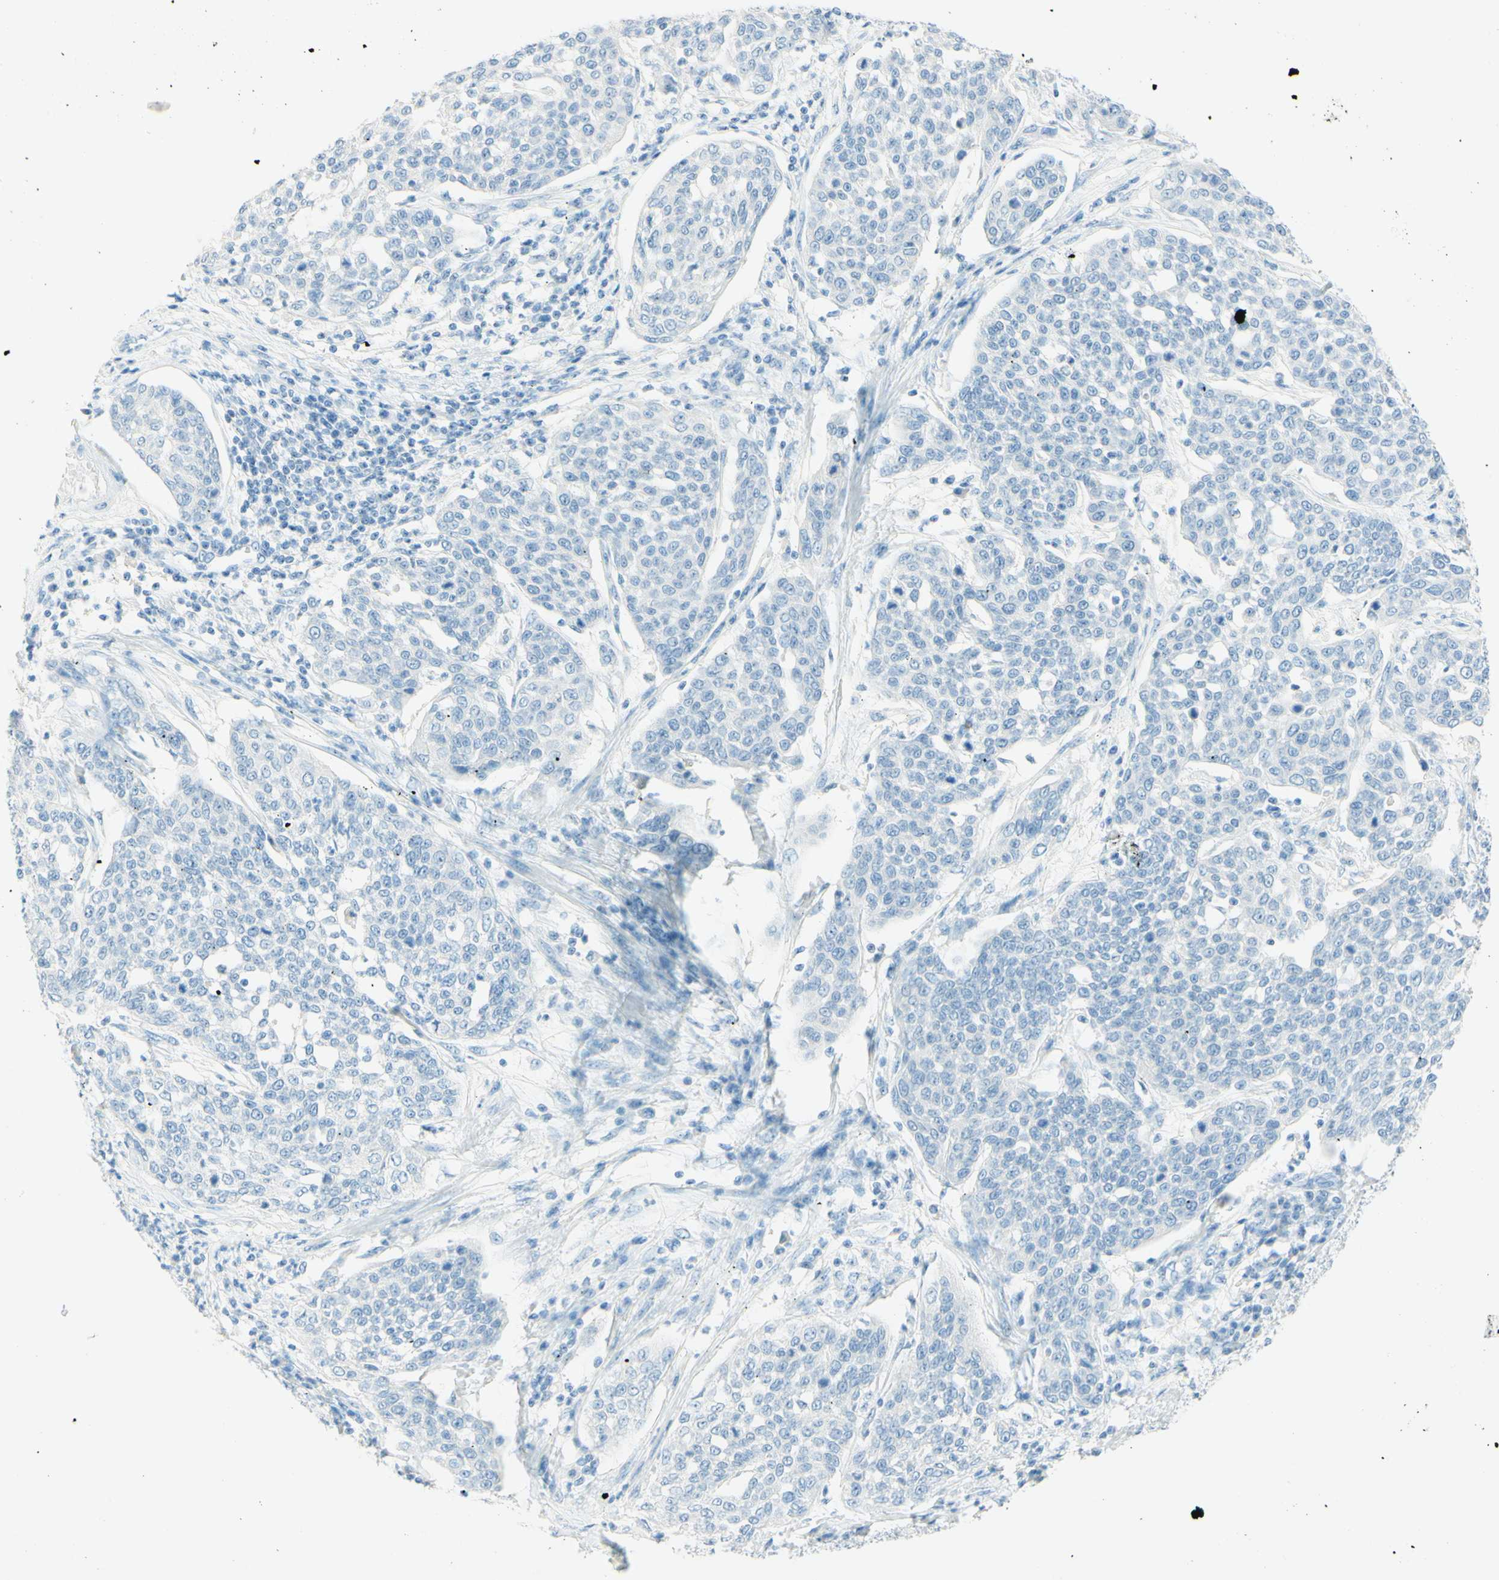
{"staining": {"intensity": "negative", "quantity": "none", "location": "none"}, "tissue": "cervical cancer", "cell_type": "Tumor cells", "image_type": "cancer", "snomed": [{"axis": "morphology", "description": "Squamous cell carcinoma, NOS"}, {"axis": "topography", "description": "Cervix"}], "caption": "This micrograph is of cervical cancer stained with immunohistochemistry to label a protein in brown with the nuclei are counter-stained blue. There is no staining in tumor cells. (DAB (3,3'-diaminobenzidine) IHC visualized using brightfield microscopy, high magnification).", "gene": "FMR1NB", "patient": {"sex": "female", "age": 34}}